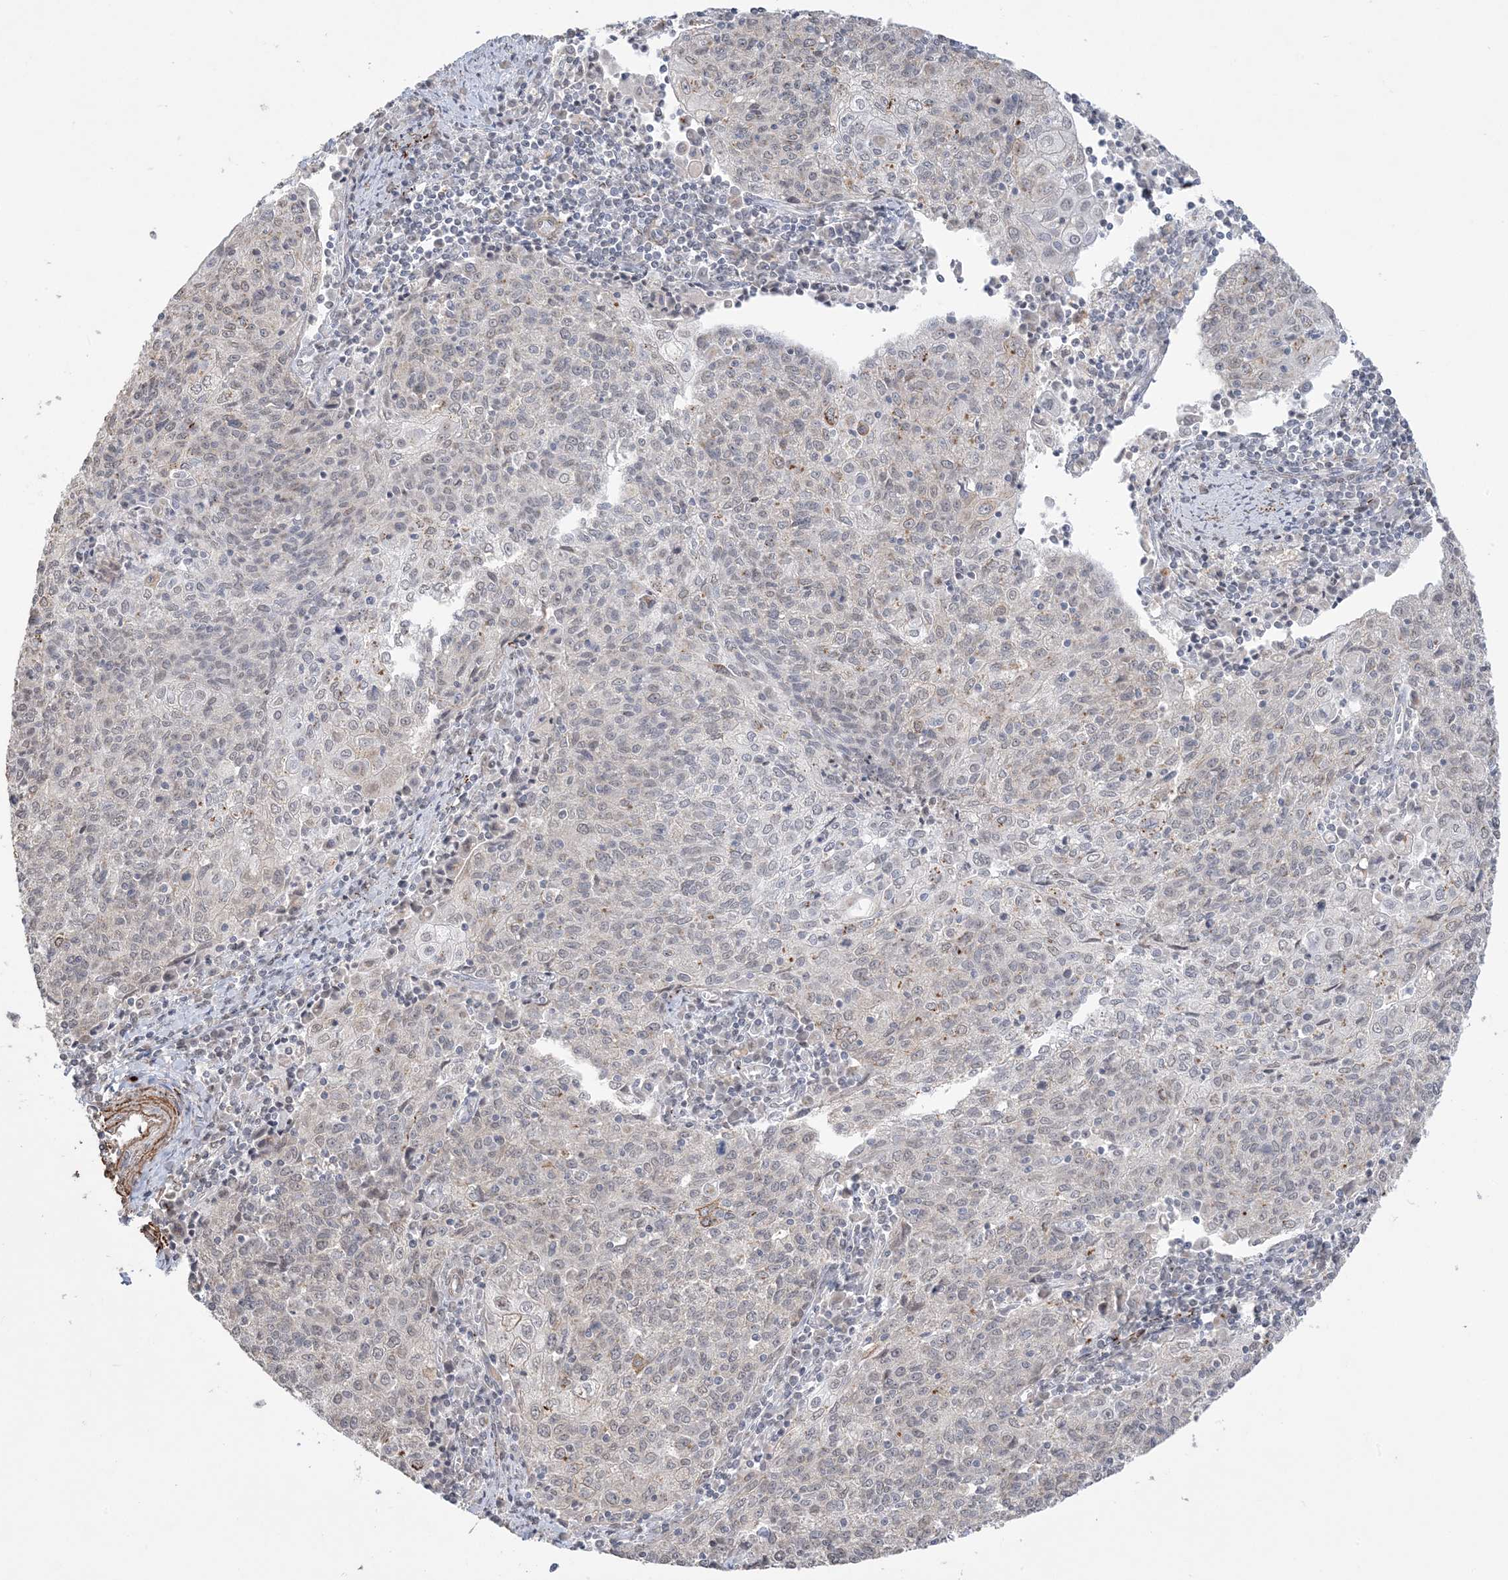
{"staining": {"intensity": "negative", "quantity": "none", "location": "none"}, "tissue": "cervical cancer", "cell_type": "Tumor cells", "image_type": "cancer", "snomed": [{"axis": "morphology", "description": "Squamous cell carcinoma, NOS"}, {"axis": "topography", "description": "Cervix"}], "caption": "Tumor cells show no significant protein positivity in squamous cell carcinoma (cervical).", "gene": "XRN1", "patient": {"sex": "female", "age": 48}}